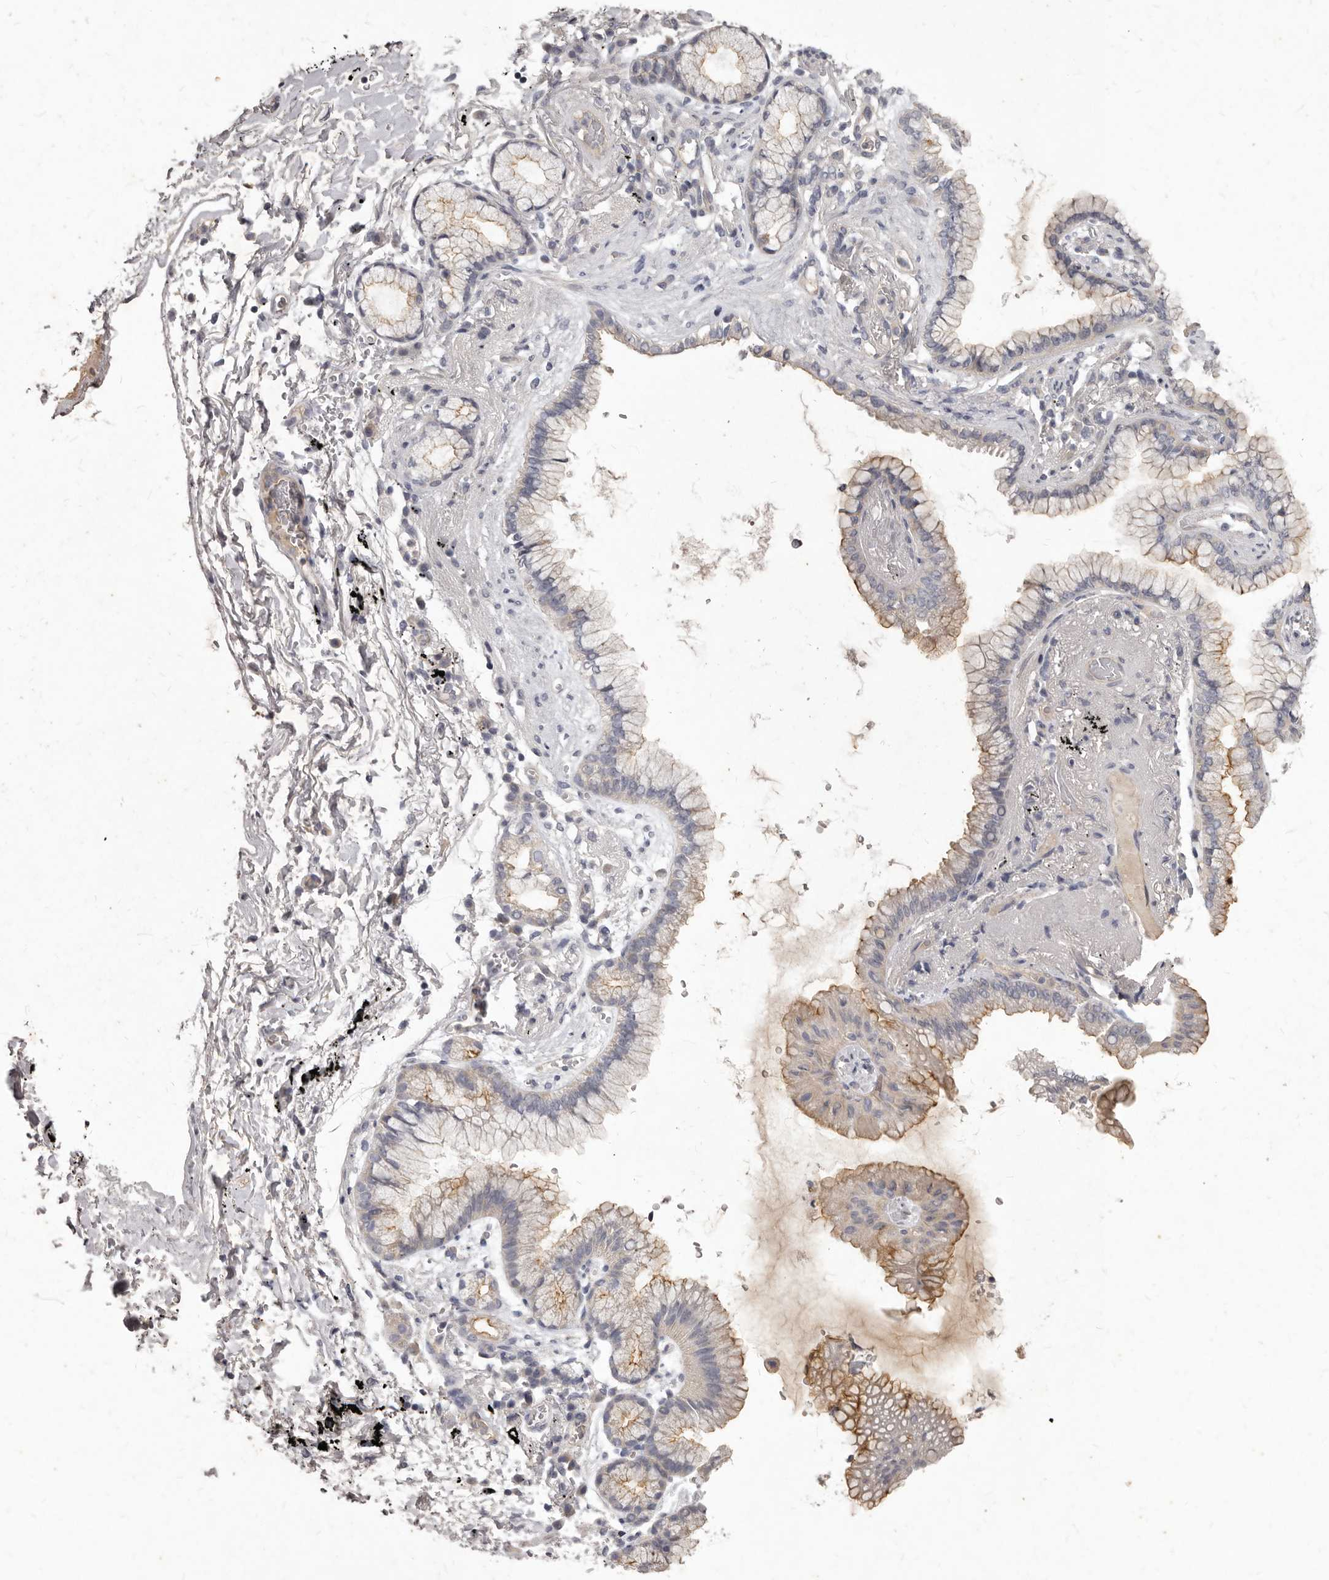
{"staining": {"intensity": "weak", "quantity": "25%-75%", "location": "cytoplasmic/membranous"}, "tissue": "lung cancer", "cell_type": "Tumor cells", "image_type": "cancer", "snomed": [{"axis": "morphology", "description": "Adenocarcinoma, NOS"}, {"axis": "topography", "description": "Lung"}], "caption": "This is an image of IHC staining of lung cancer (adenocarcinoma), which shows weak expression in the cytoplasmic/membranous of tumor cells.", "gene": "GPRC5C", "patient": {"sex": "female", "age": 70}}